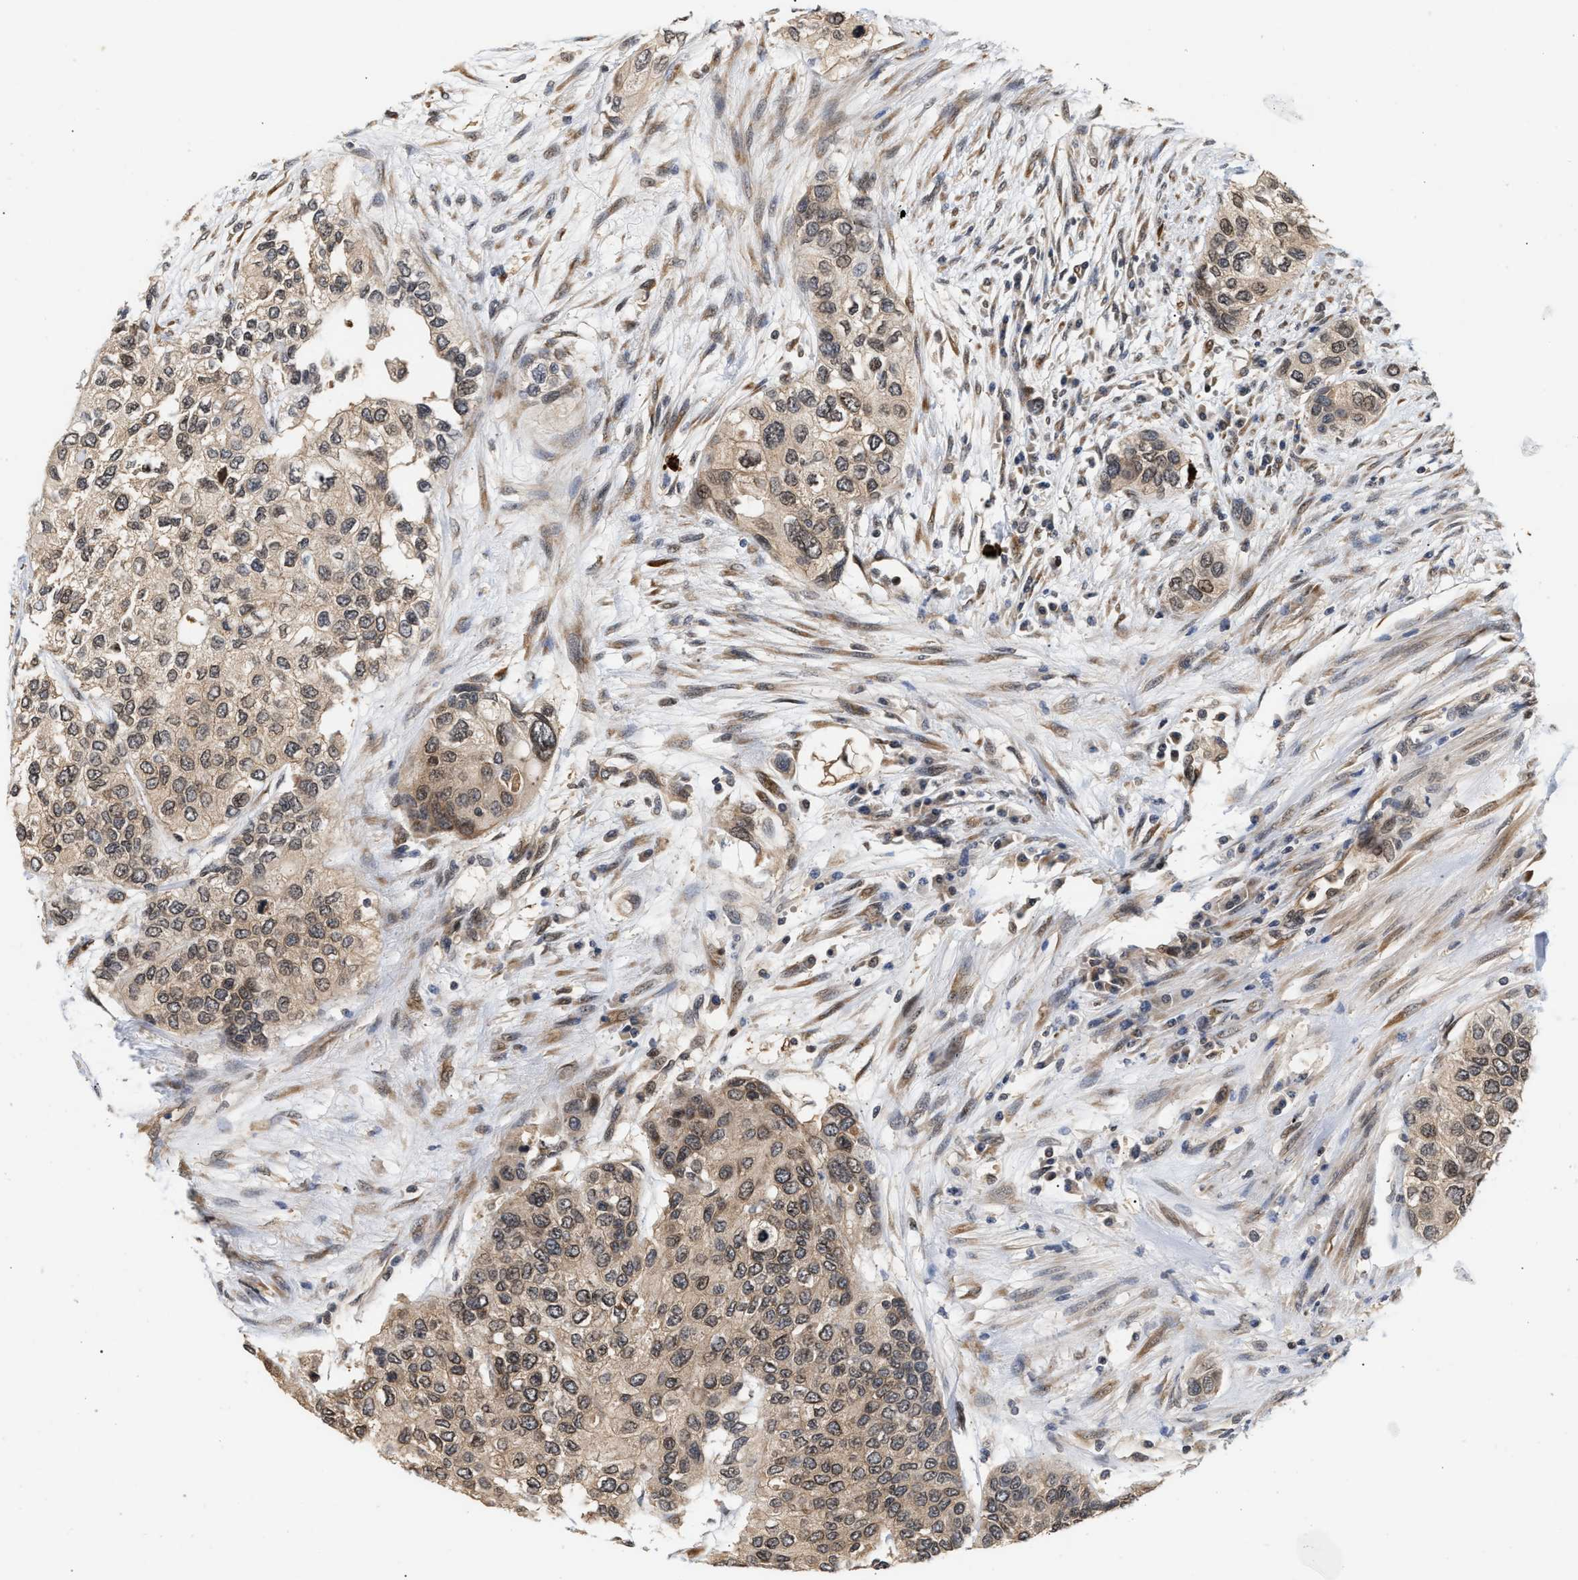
{"staining": {"intensity": "weak", "quantity": ">75%", "location": "cytoplasmic/membranous,nuclear"}, "tissue": "urothelial cancer", "cell_type": "Tumor cells", "image_type": "cancer", "snomed": [{"axis": "morphology", "description": "Urothelial carcinoma, High grade"}, {"axis": "topography", "description": "Urinary bladder"}], "caption": "A low amount of weak cytoplasmic/membranous and nuclear positivity is seen in approximately >75% of tumor cells in urothelial carcinoma (high-grade) tissue.", "gene": "ABHD5", "patient": {"sex": "female", "age": 56}}